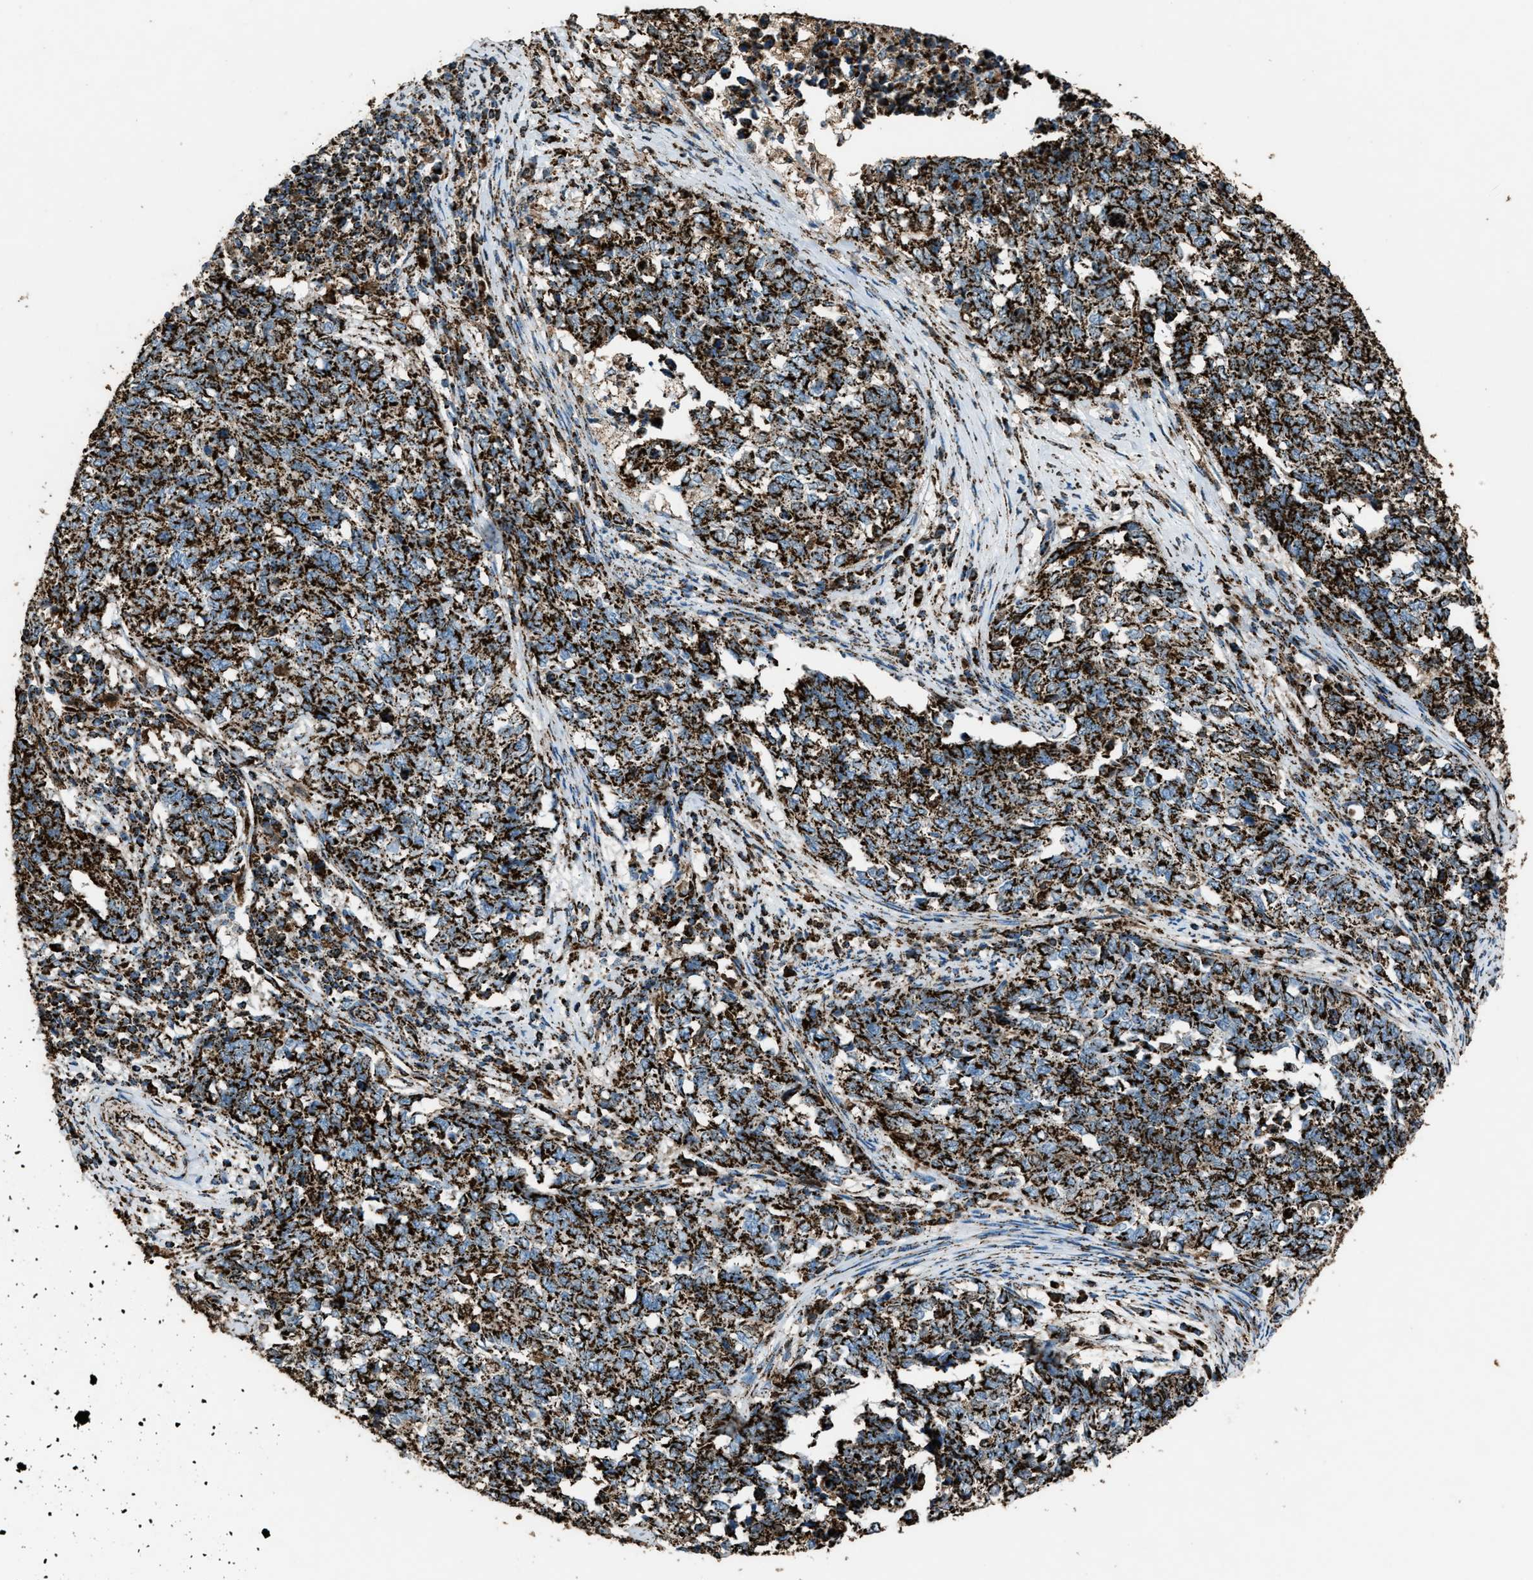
{"staining": {"intensity": "strong", "quantity": ">75%", "location": "cytoplasmic/membranous"}, "tissue": "cervical cancer", "cell_type": "Tumor cells", "image_type": "cancer", "snomed": [{"axis": "morphology", "description": "Squamous cell carcinoma, NOS"}, {"axis": "topography", "description": "Cervix"}], "caption": "Protein staining displays strong cytoplasmic/membranous positivity in about >75% of tumor cells in cervical cancer (squamous cell carcinoma).", "gene": "MDH2", "patient": {"sex": "female", "age": 63}}